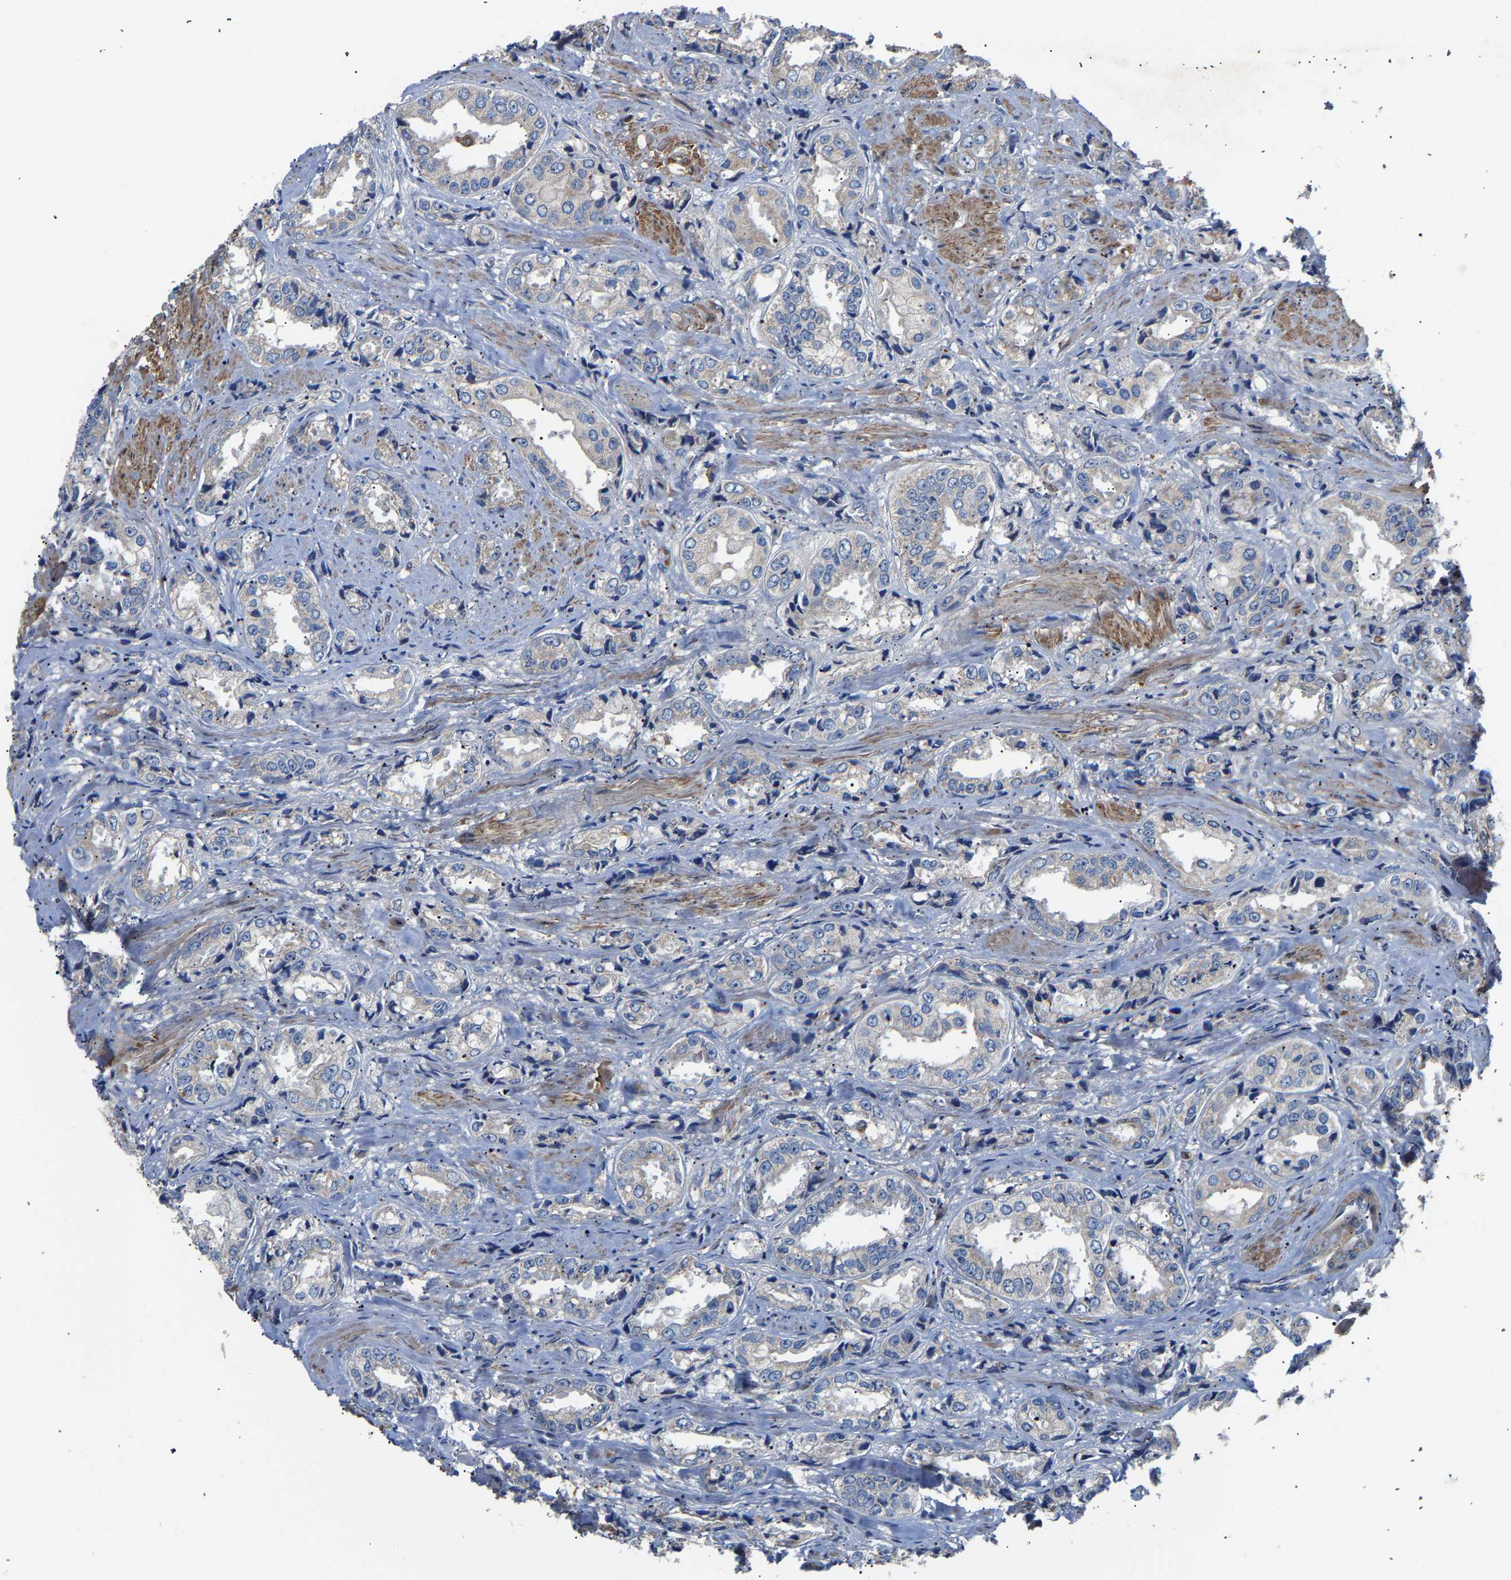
{"staining": {"intensity": "negative", "quantity": "none", "location": "none"}, "tissue": "prostate cancer", "cell_type": "Tumor cells", "image_type": "cancer", "snomed": [{"axis": "morphology", "description": "Adenocarcinoma, High grade"}, {"axis": "topography", "description": "Prostate"}], "caption": "Immunohistochemistry image of neoplastic tissue: adenocarcinoma (high-grade) (prostate) stained with DAB displays no significant protein positivity in tumor cells. (Stains: DAB (3,3'-diaminobenzidine) immunohistochemistry (IHC) with hematoxylin counter stain, Microscopy: brightfield microscopy at high magnification).", "gene": "CCDC171", "patient": {"sex": "male", "age": 61}}